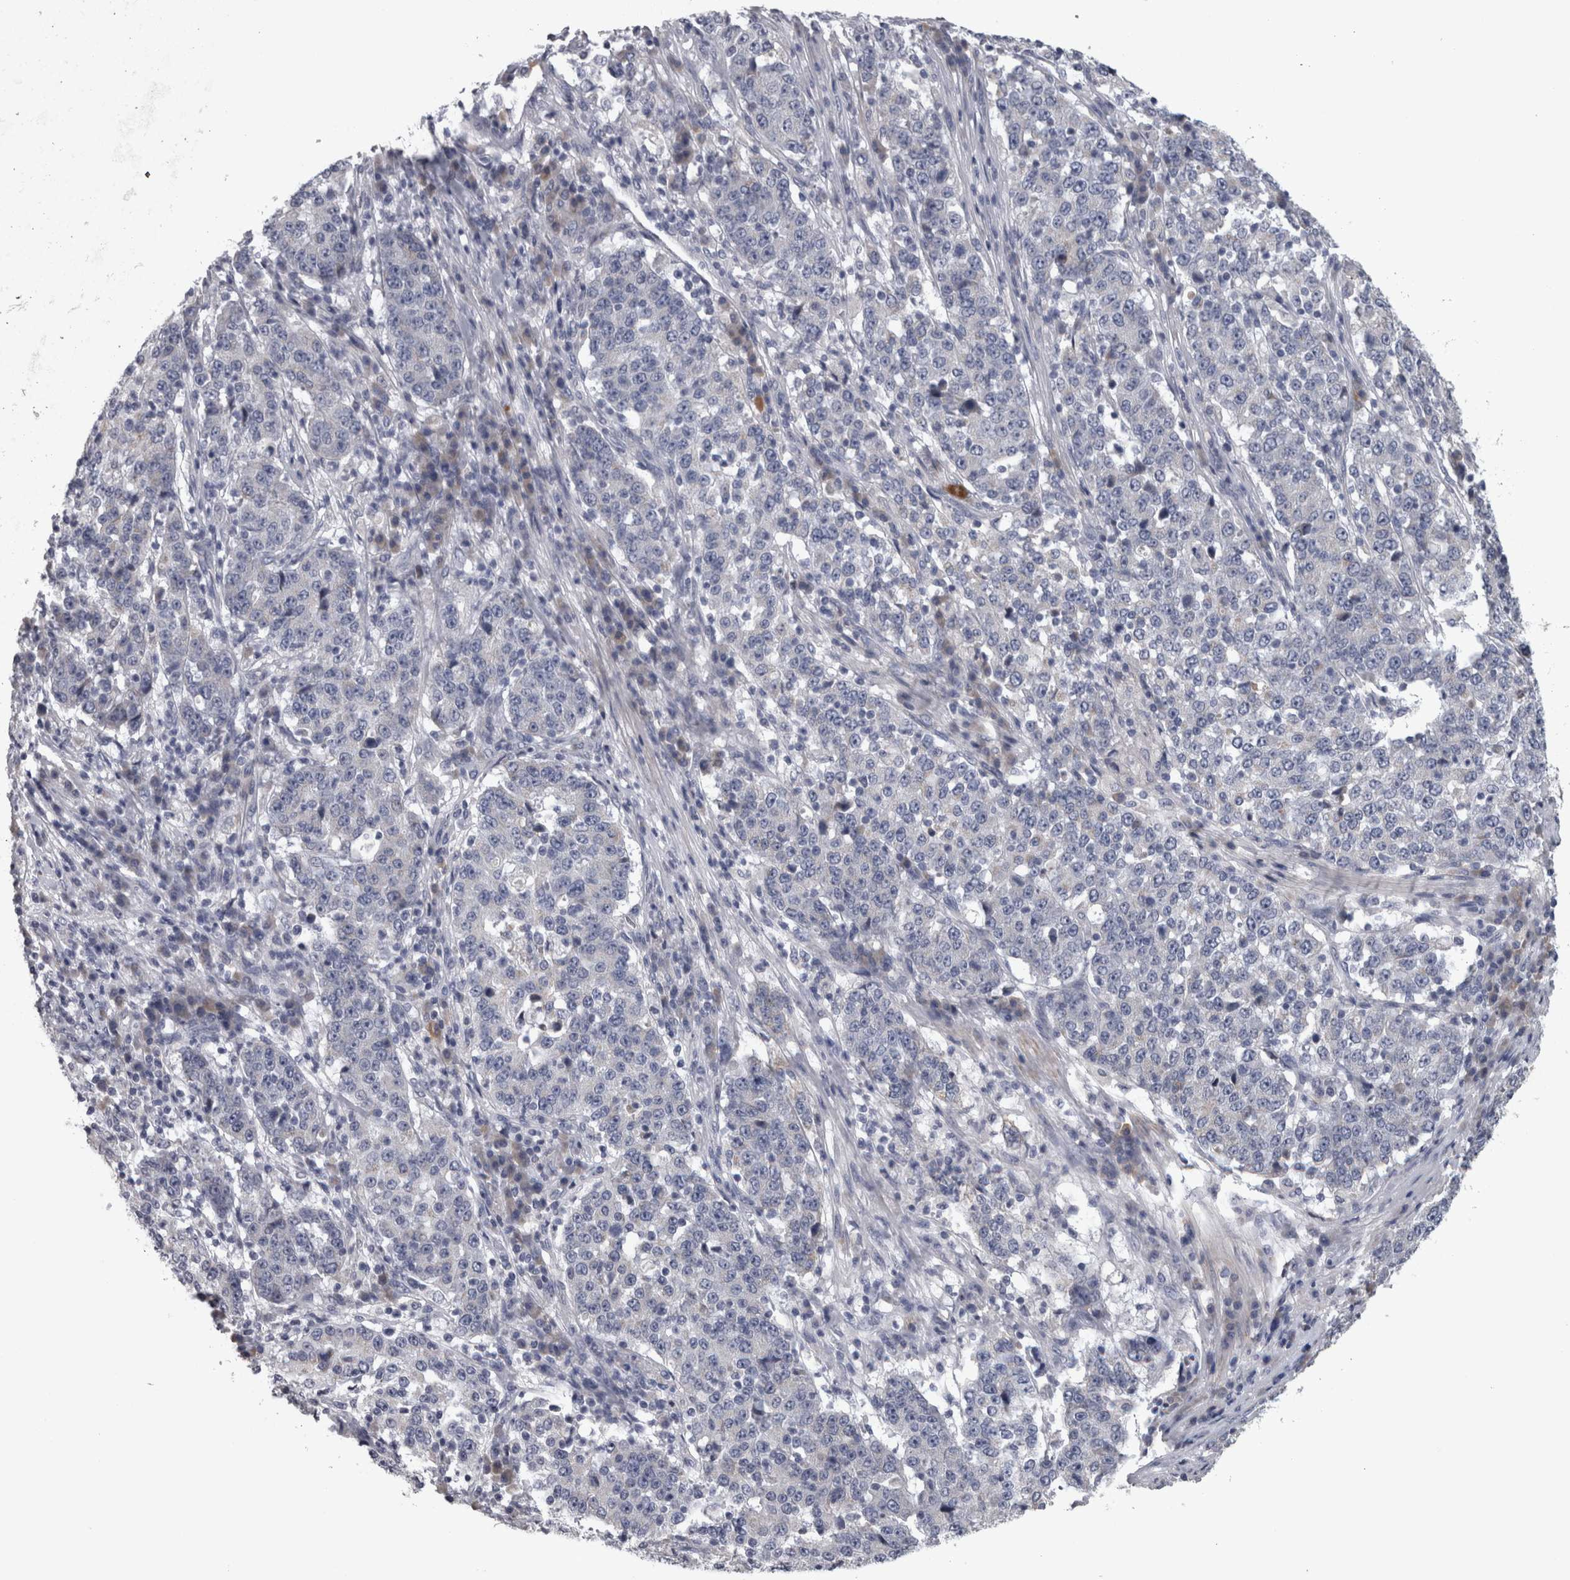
{"staining": {"intensity": "negative", "quantity": "none", "location": "none"}, "tissue": "stomach cancer", "cell_type": "Tumor cells", "image_type": "cancer", "snomed": [{"axis": "morphology", "description": "Adenocarcinoma, NOS"}, {"axis": "topography", "description": "Stomach"}], "caption": "Immunohistochemistry of stomach cancer (adenocarcinoma) exhibits no positivity in tumor cells.", "gene": "DBT", "patient": {"sex": "male", "age": 59}}